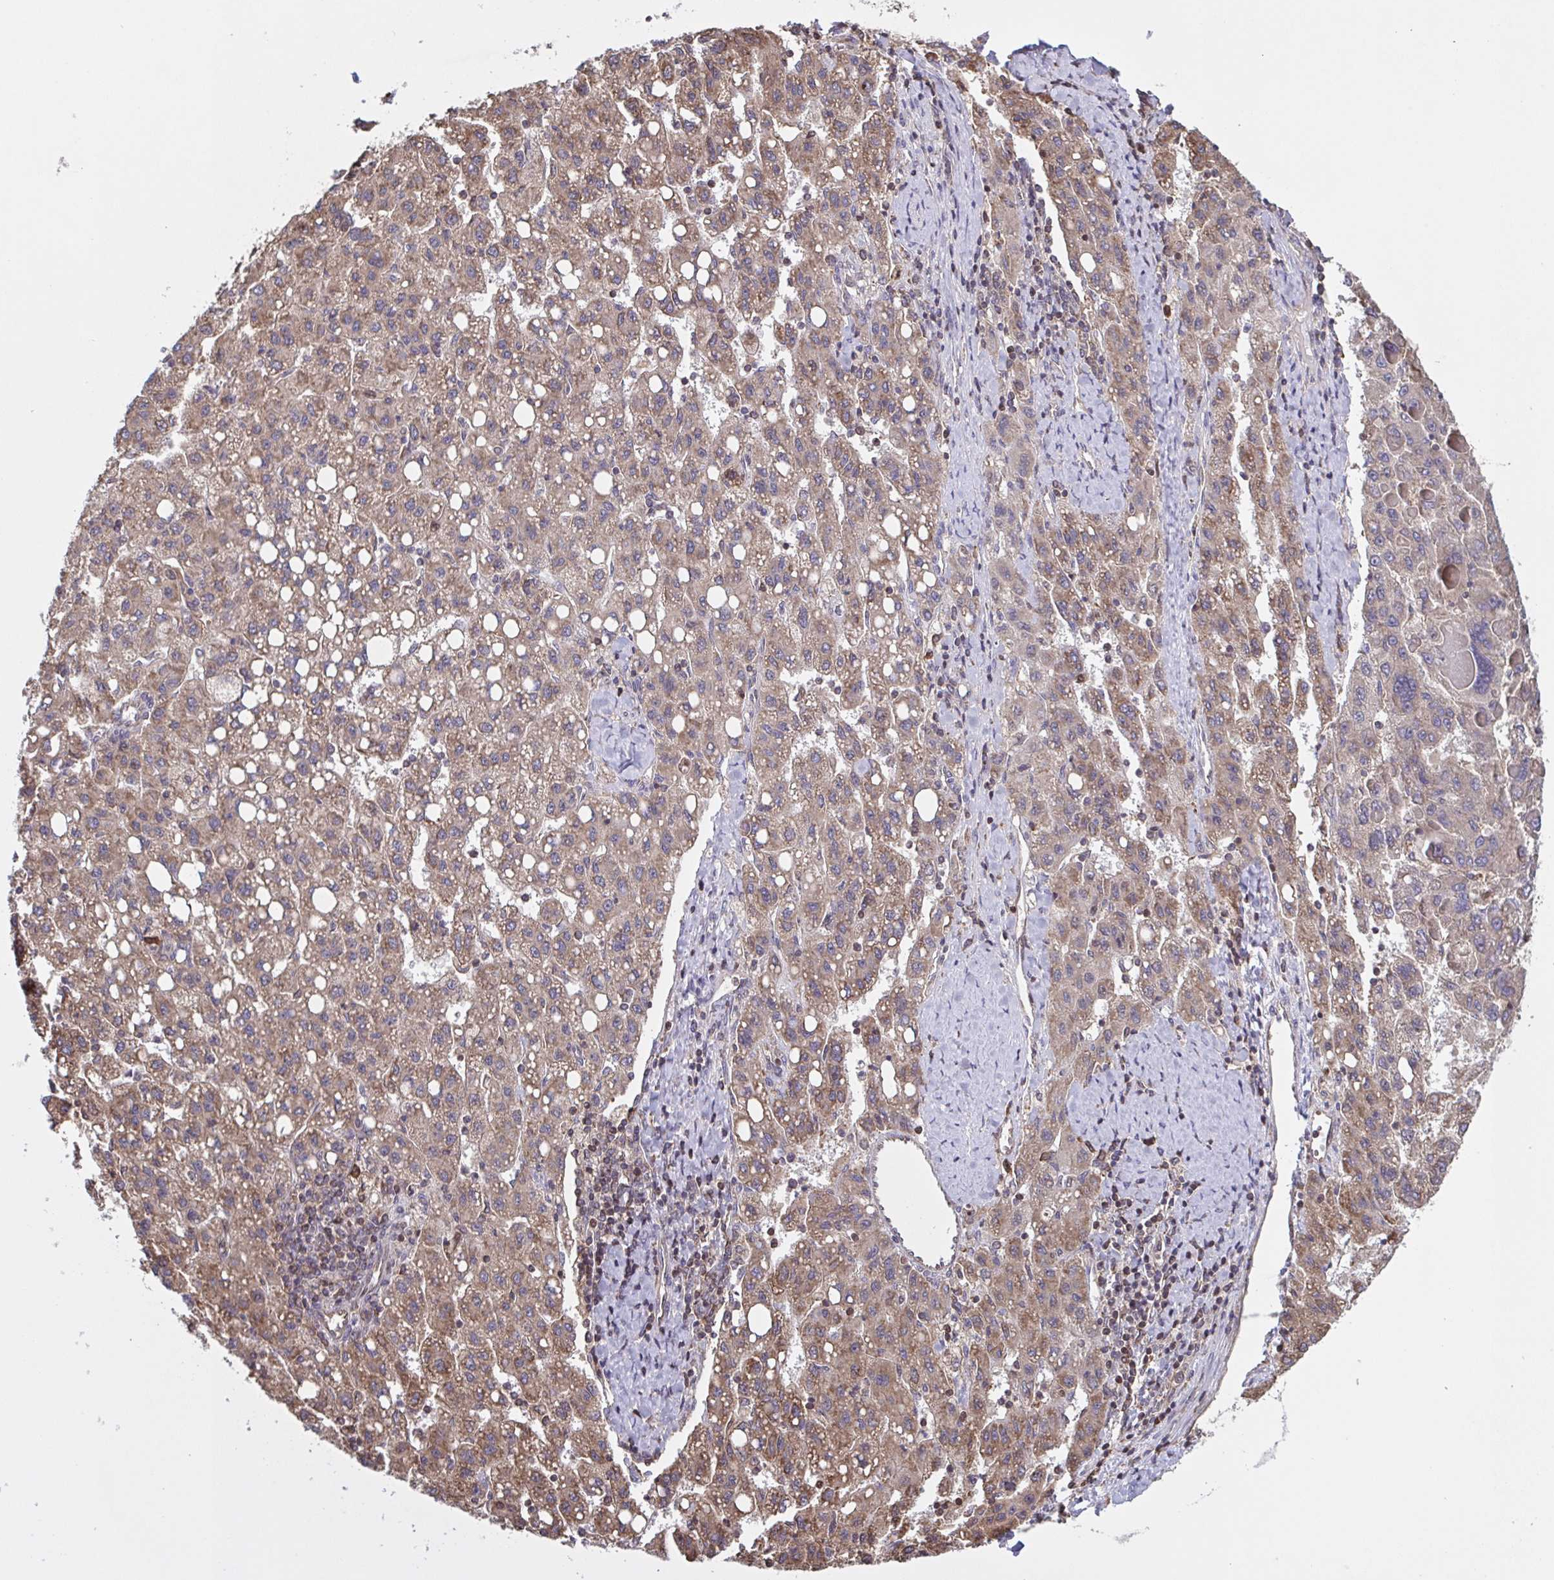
{"staining": {"intensity": "weak", "quantity": ">75%", "location": "cytoplasmic/membranous"}, "tissue": "liver cancer", "cell_type": "Tumor cells", "image_type": "cancer", "snomed": [{"axis": "morphology", "description": "Carcinoma, Hepatocellular, NOS"}, {"axis": "topography", "description": "Liver"}], "caption": "Immunohistochemical staining of human liver hepatocellular carcinoma reveals low levels of weak cytoplasmic/membranous positivity in approximately >75% of tumor cells. The staining was performed using DAB (3,3'-diaminobenzidine) to visualize the protein expression in brown, while the nuclei were stained in blue with hematoxylin (Magnification: 20x).", "gene": "SEC63", "patient": {"sex": "female", "age": 82}}